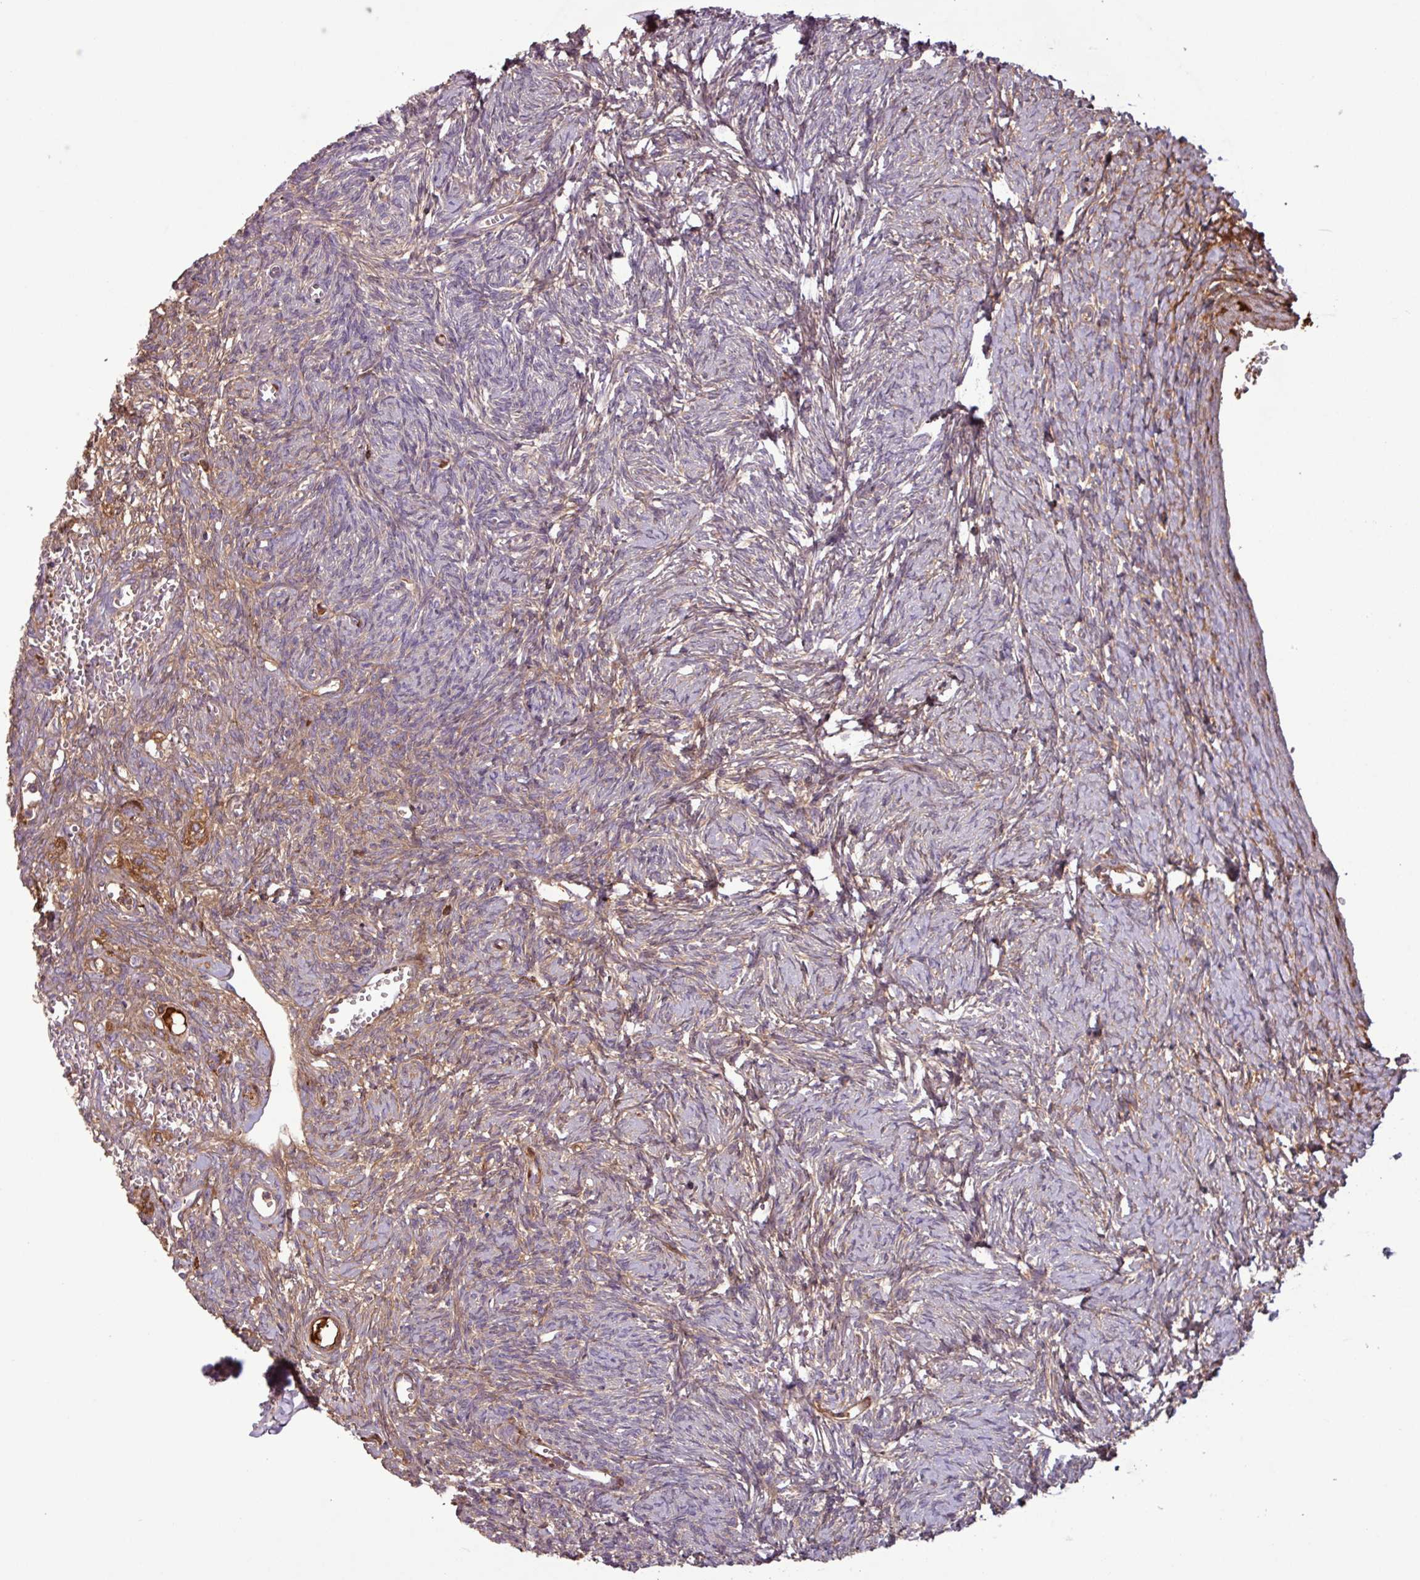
{"staining": {"intensity": "negative", "quantity": "none", "location": "none"}, "tissue": "ovary", "cell_type": "Ovarian stroma cells", "image_type": "normal", "snomed": [{"axis": "morphology", "description": "Normal tissue, NOS"}, {"axis": "topography", "description": "Ovary"}], "caption": "Protein analysis of benign ovary demonstrates no significant positivity in ovarian stroma cells.", "gene": "C4A", "patient": {"sex": "female", "age": 39}}